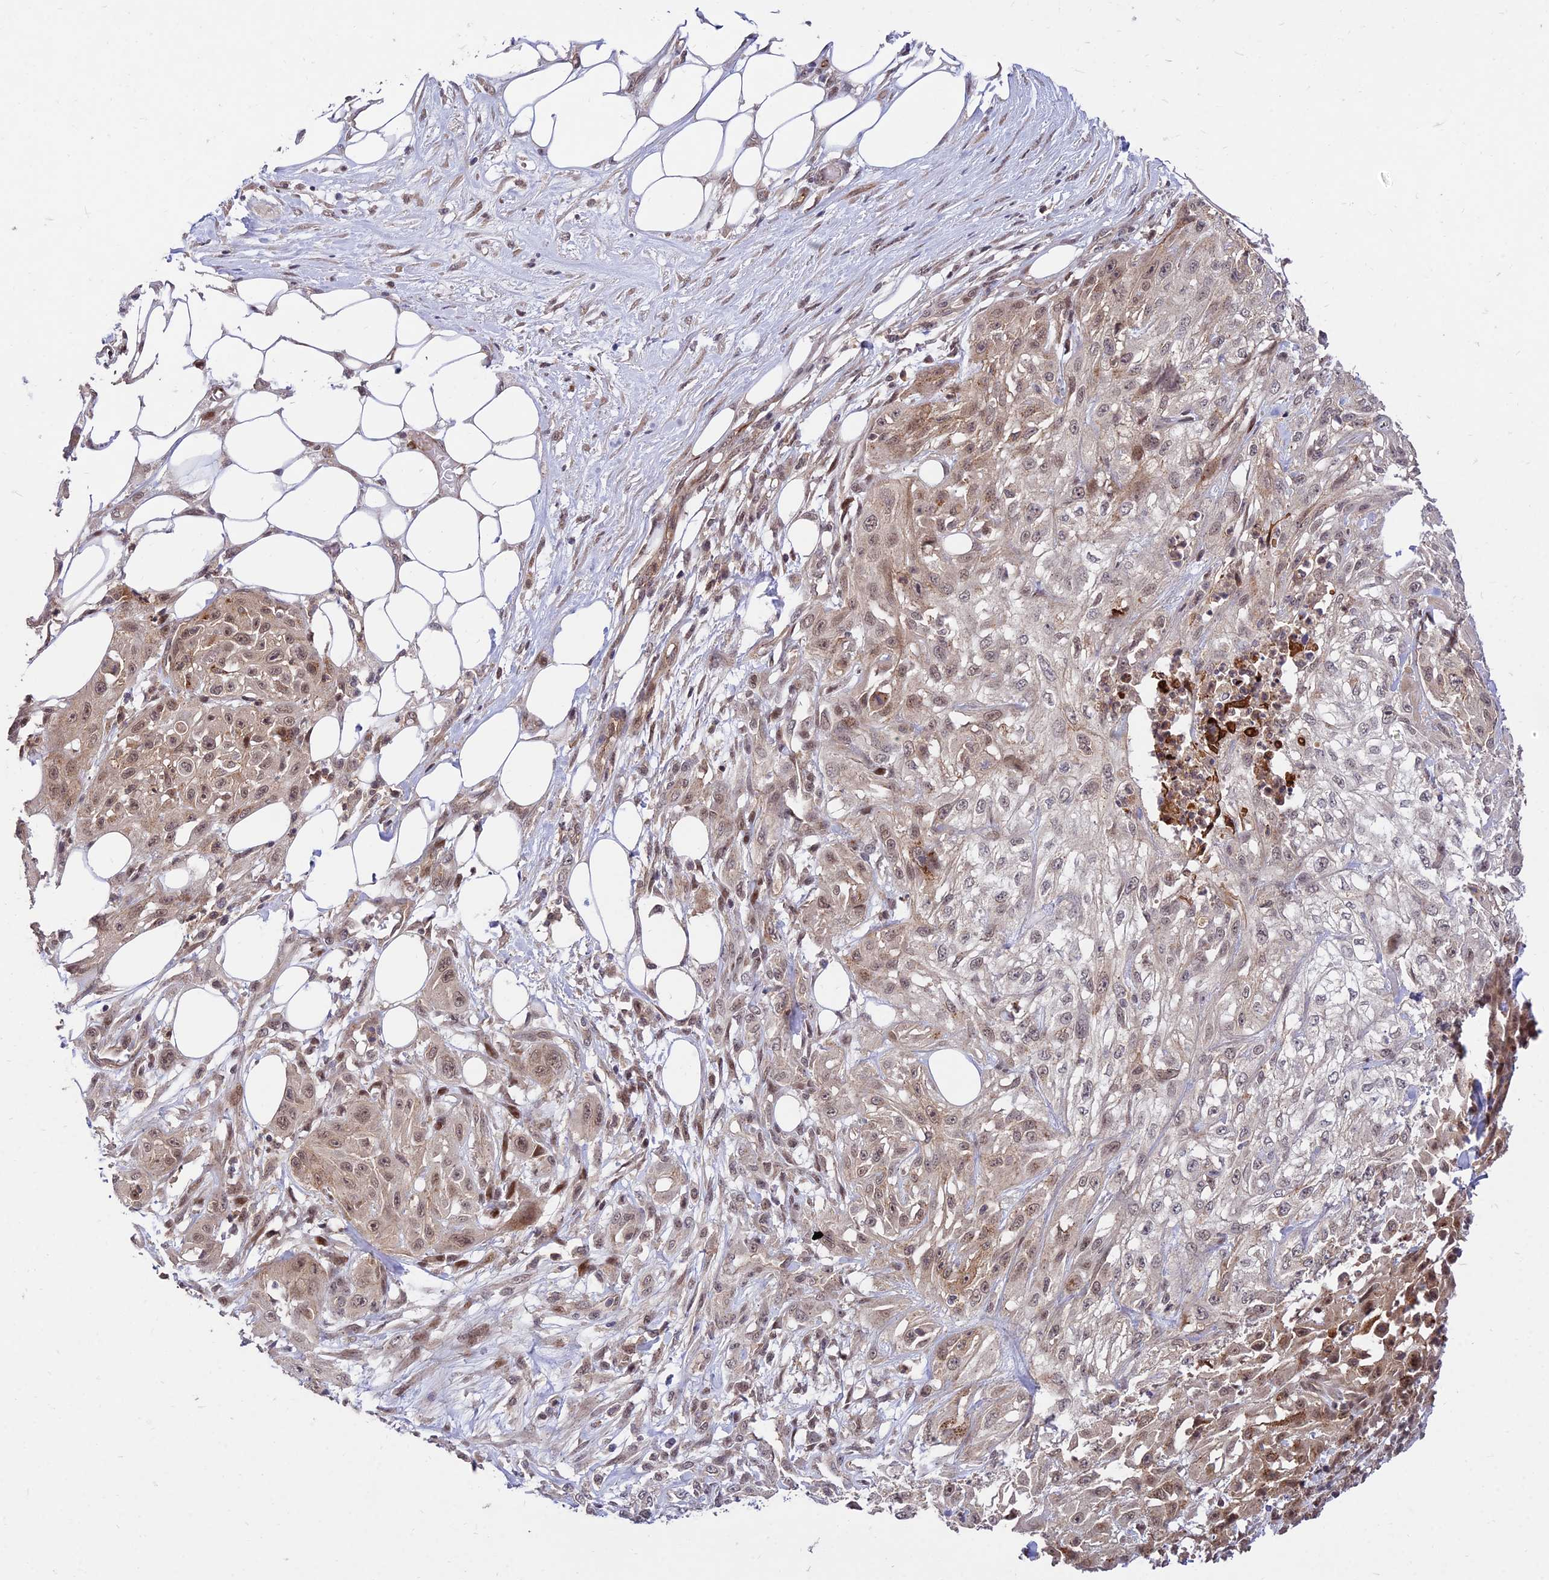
{"staining": {"intensity": "moderate", "quantity": ">75%", "location": "nuclear"}, "tissue": "skin cancer", "cell_type": "Tumor cells", "image_type": "cancer", "snomed": [{"axis": "morphology", "description": "Squamous cell carcinoma, NOS"}, {"axis": "morphology", "description": "Squamous cell carcinoma, metastatic, NOS"}, {"axis": "topography", "description": "Skin"}, {"axis": "topography", "description": "Lymph node"}], "caption": "Immunohistochemical staining of human skin metastatic squamous cell carcinoma demonstrates moderate nuclear protein expression in about >75% of tumor cells. Immunohistochemistry (ihc) stains the protein of interest in brown and the nuclei are stained blue.", "gene": "ZNF85", "patient": {"sex": "male", "age": 75}}